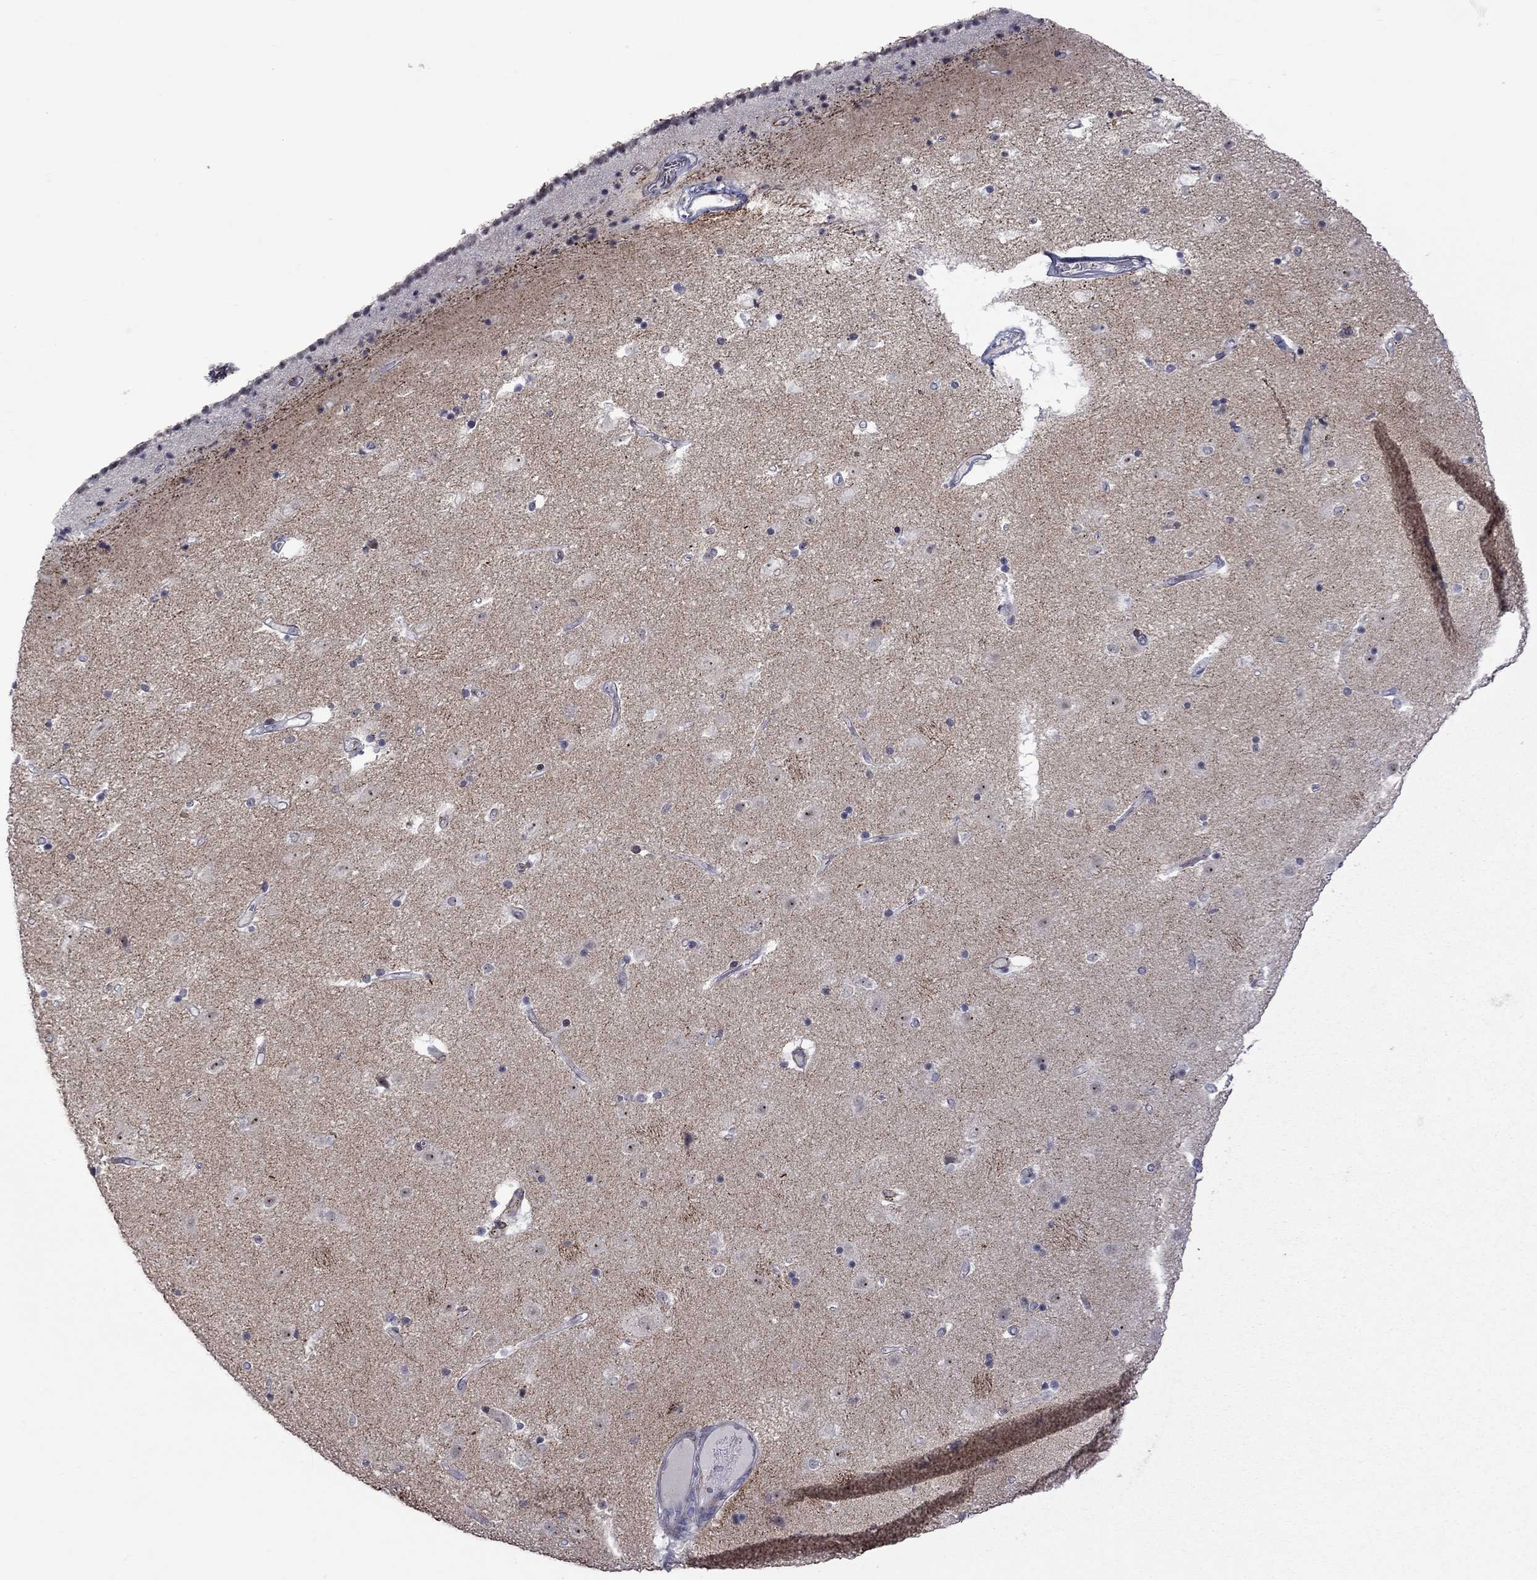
{"staining": {"intensity": "negative", "quantity": "none", "location": "none"}, "tissue": "caudate", "cell_type": "Glial cells", "image_type": "normal", "snomed": [{"axis": "morphology", "description": "Normal tissue, NOS"}, {"axis": "topography", "description": "Lateral ventricle wall"}], "caption": "A high-resolution micrograph shows immunohistochemistry (IHC) staining of benign caudate, which shows no significant staining in glial cells.", "gene": "GSG1L", "patient": {"sex": "female", "age": 71}}